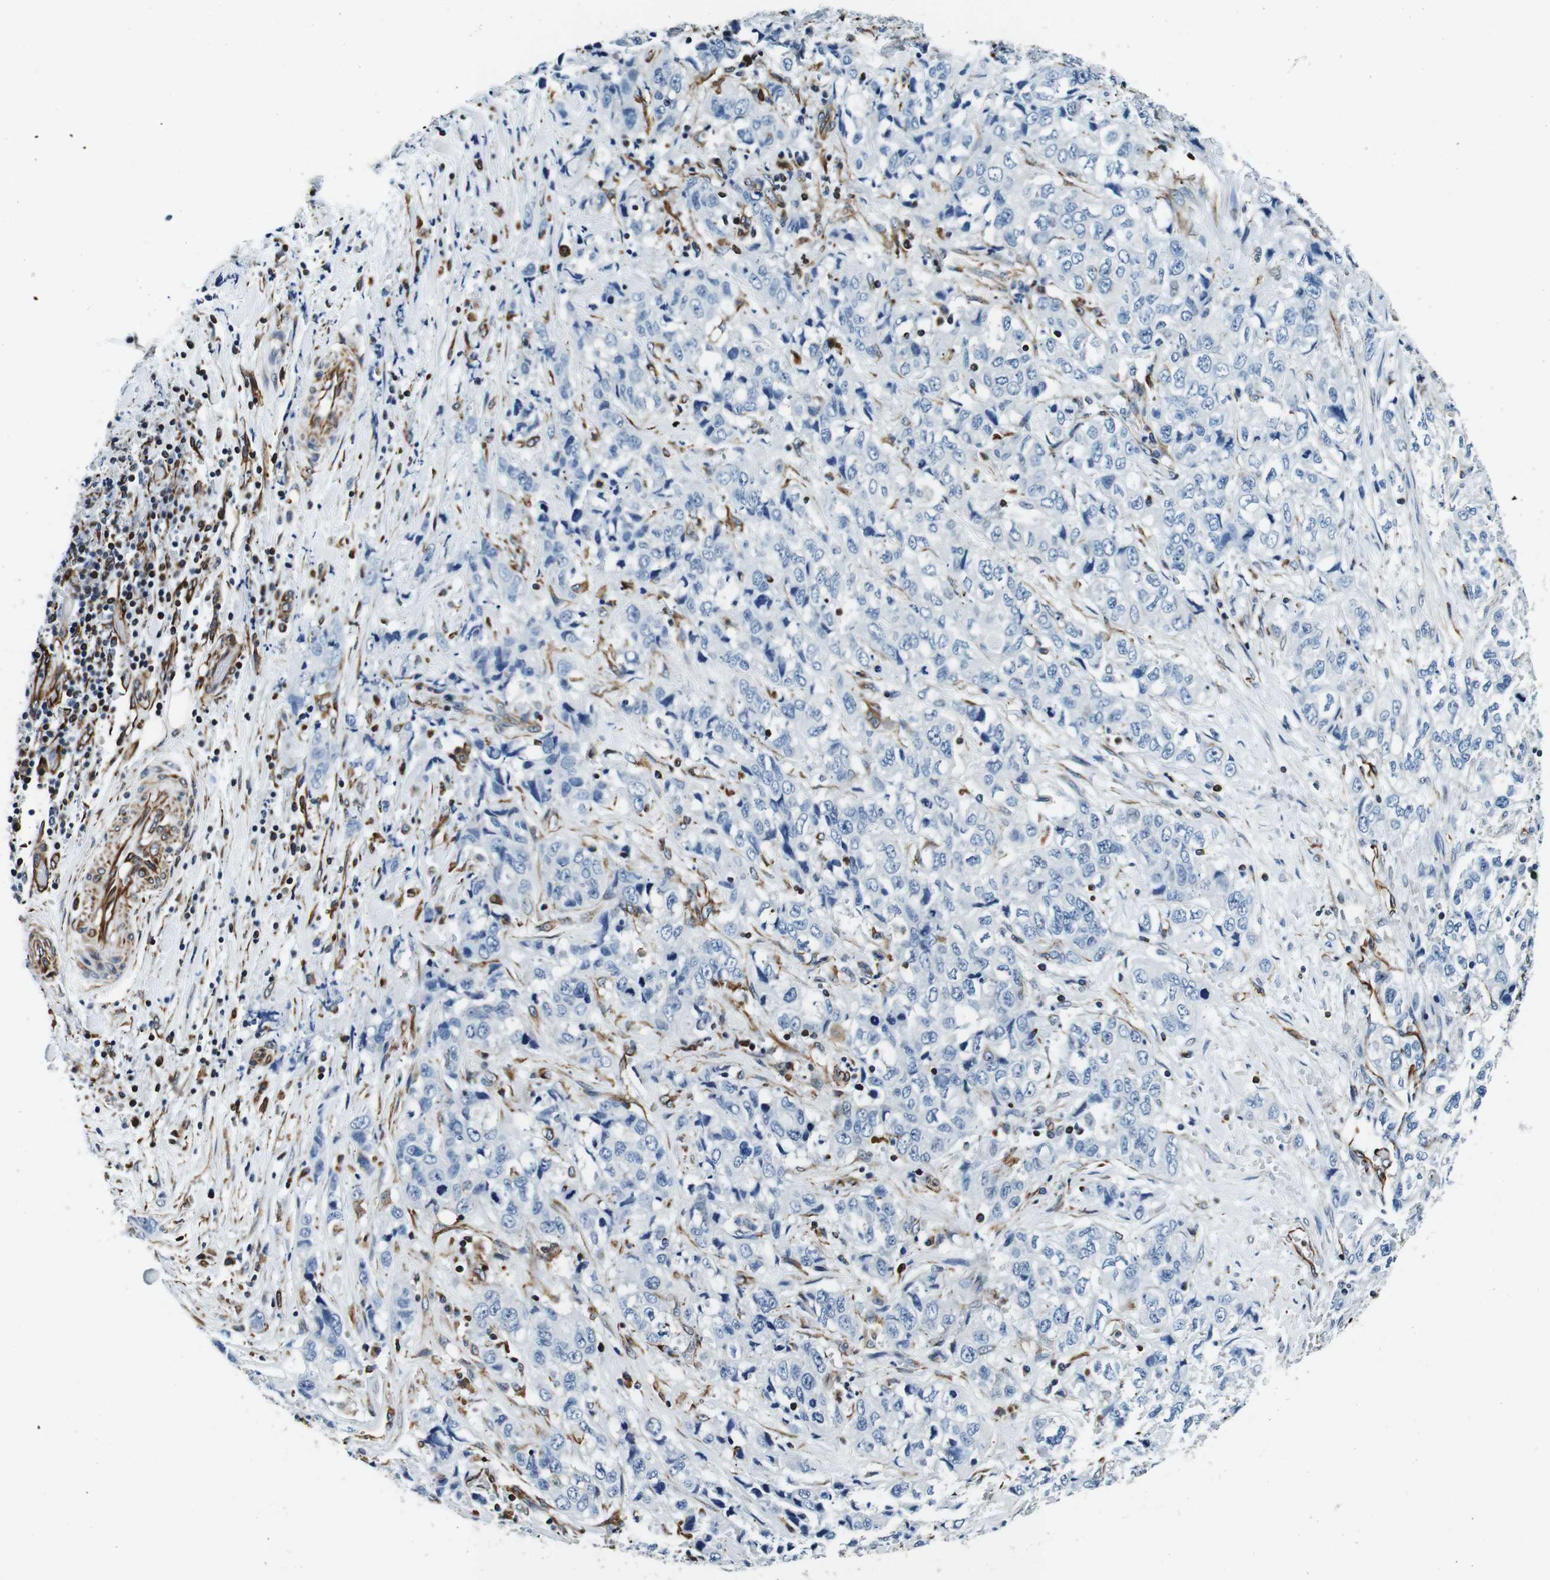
{"staining": {"intensity": "negative", "quantity": "none", "location": "none"}, "tissue": "stomach cancer", "cell_type": "Tumor cells", "image_type": "cancer", "snomed": [{"axis": "morphology", "description": "Adenocarcinoma, NOS"}, {"axis": "topography", "description": "Stomach"}], "caption": "Tumor cells are negative for brown protein staining in stomach cancer (adenocarcinoma). (DAB (3,3'-diaminobenzidine) immunohistochemistry, high magnification).", "gene": "GJE1", "patient": {"sex": "male", "age": 48}}